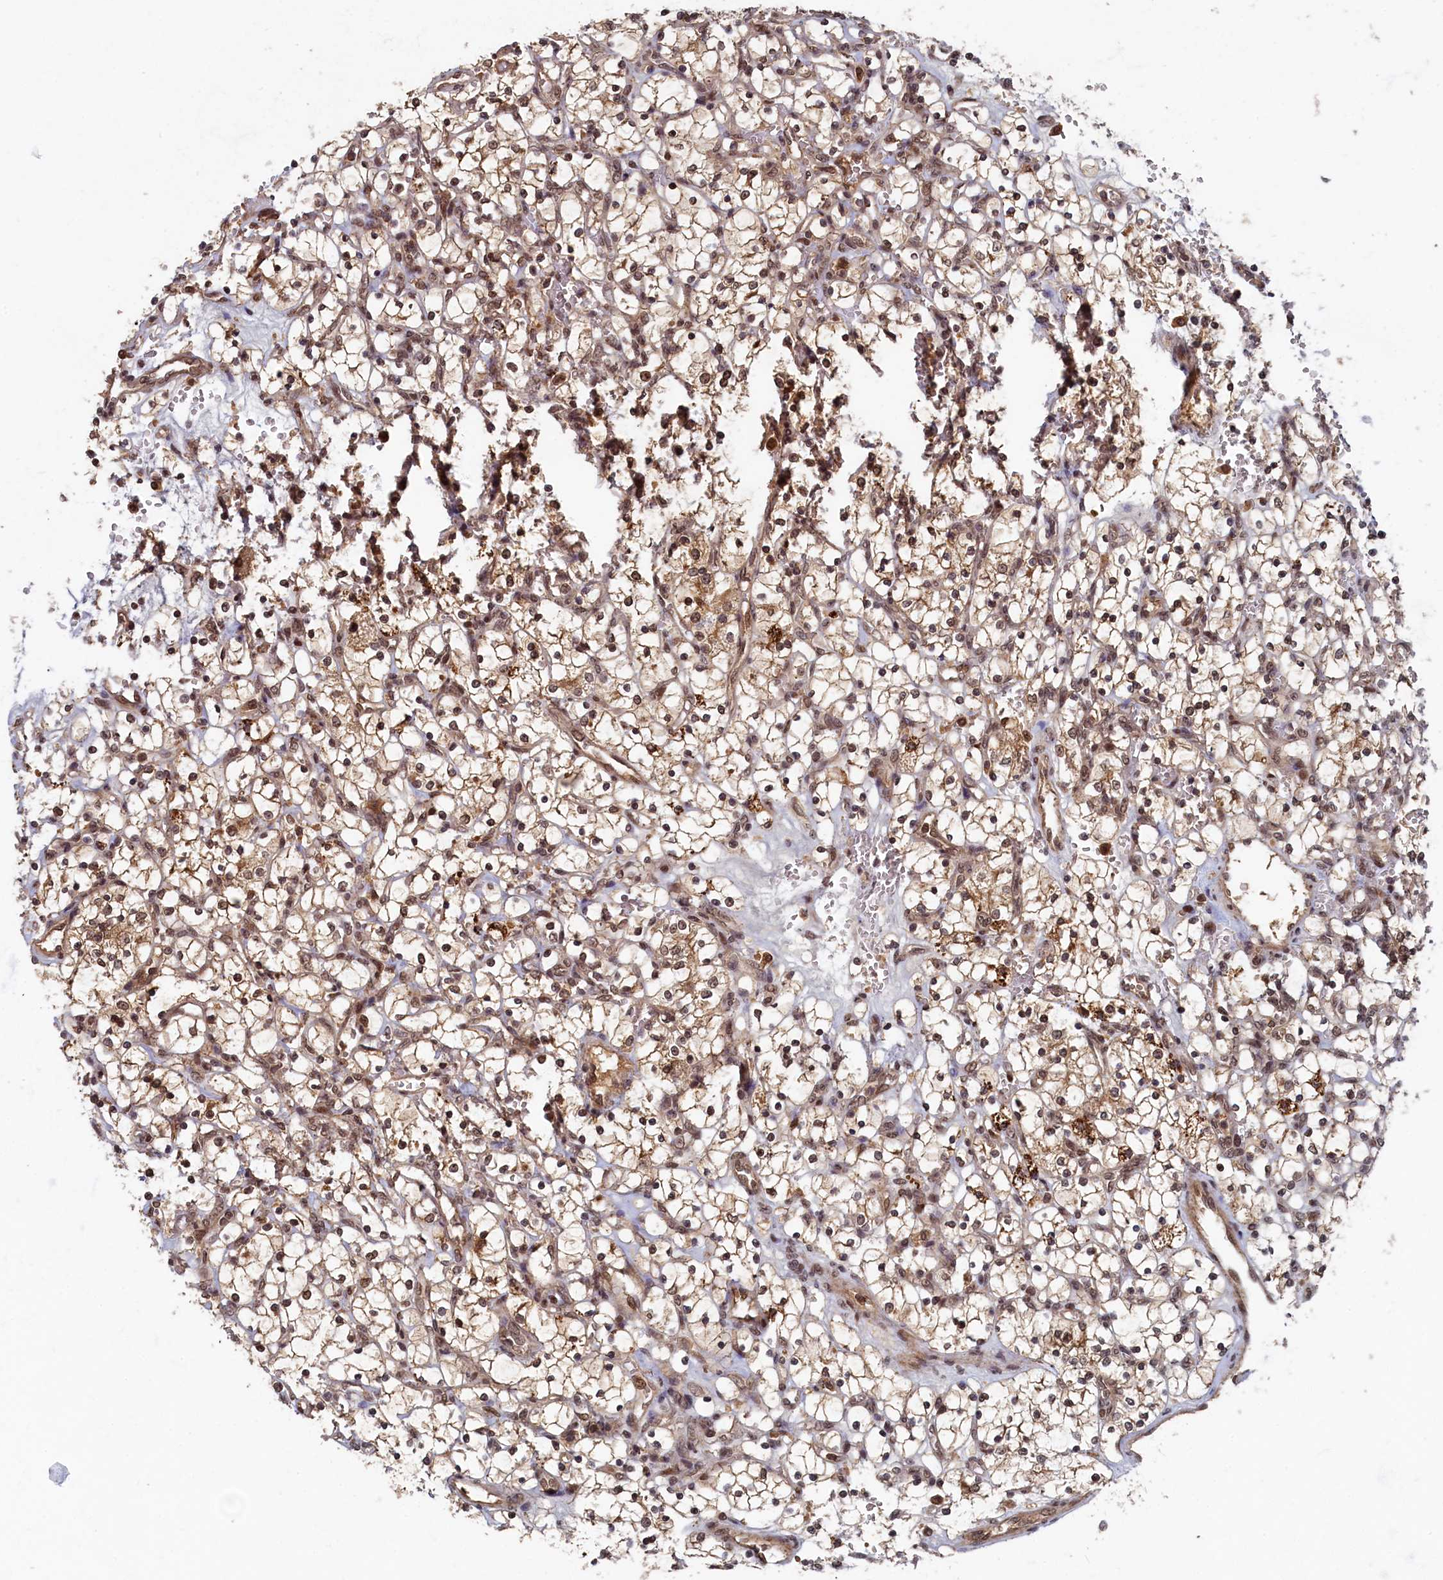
{"staining": {"intensity": "moderate", "quantity": "25%-75%", "location": "cytoplasmic/membranous,nuclear"}, "tissue": "renal cancer", "cell_type": "Tumor cells", "image_type": "cancer", "snomed": [{"axis": "morphology", "description": "Adenocarcinoma, NOS"}, {"axis": "topography", "description": "Kidney"}], "caption": "IHC of renal cancer (adenocarcinoma) demonstrates medium levels of moderate cytoplasmic/membranous and nuclear staining in approximately 25%-75% of tumor cells.", "gene": "BRCA1", "patient": {"sex": "female", "age": 69}}